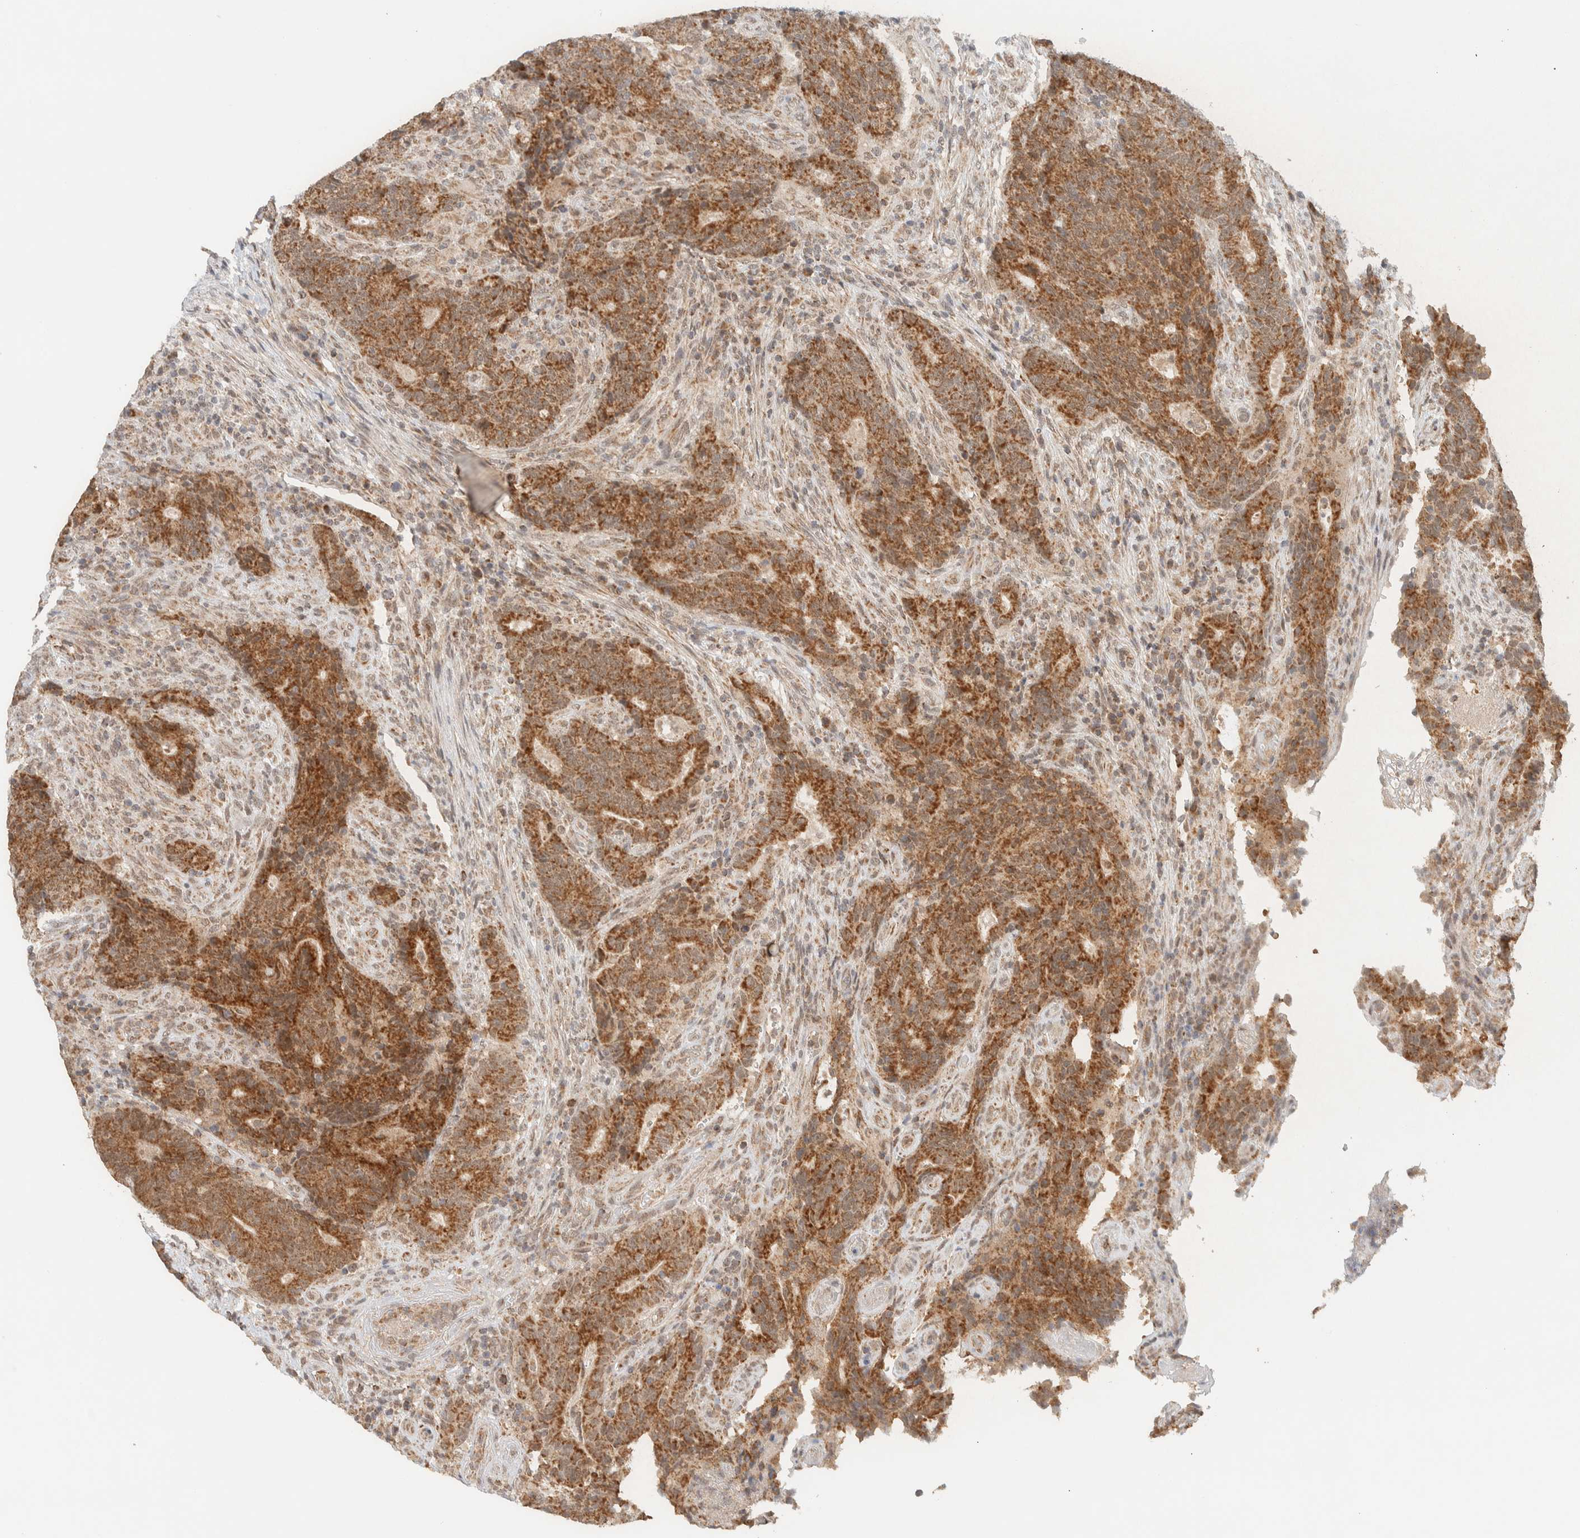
{"staining": {"intensity": "strong", "quantity": ">75%", "location": "cytoplasmic/membranous"}, "tissue": "colorectal cancer", "cell_type": "Tumor cells", "image_type": "cancer", "snomed": [{"axis": "morphology", "description": "Normal tissue, NOS"}, {"axis": "morphology", "description": "Adenocarcinoma, NOS"}, {"axis": "topography", "description": "Colon"}], "caption": "An image of human adenocarcinoma (colorectal) stained for a protein demonstrates strong cytoplasmic/membranous brown staining in tumor cells.", "gene": "MRPL41", "patient": {"sex": "female", "age": 75}}